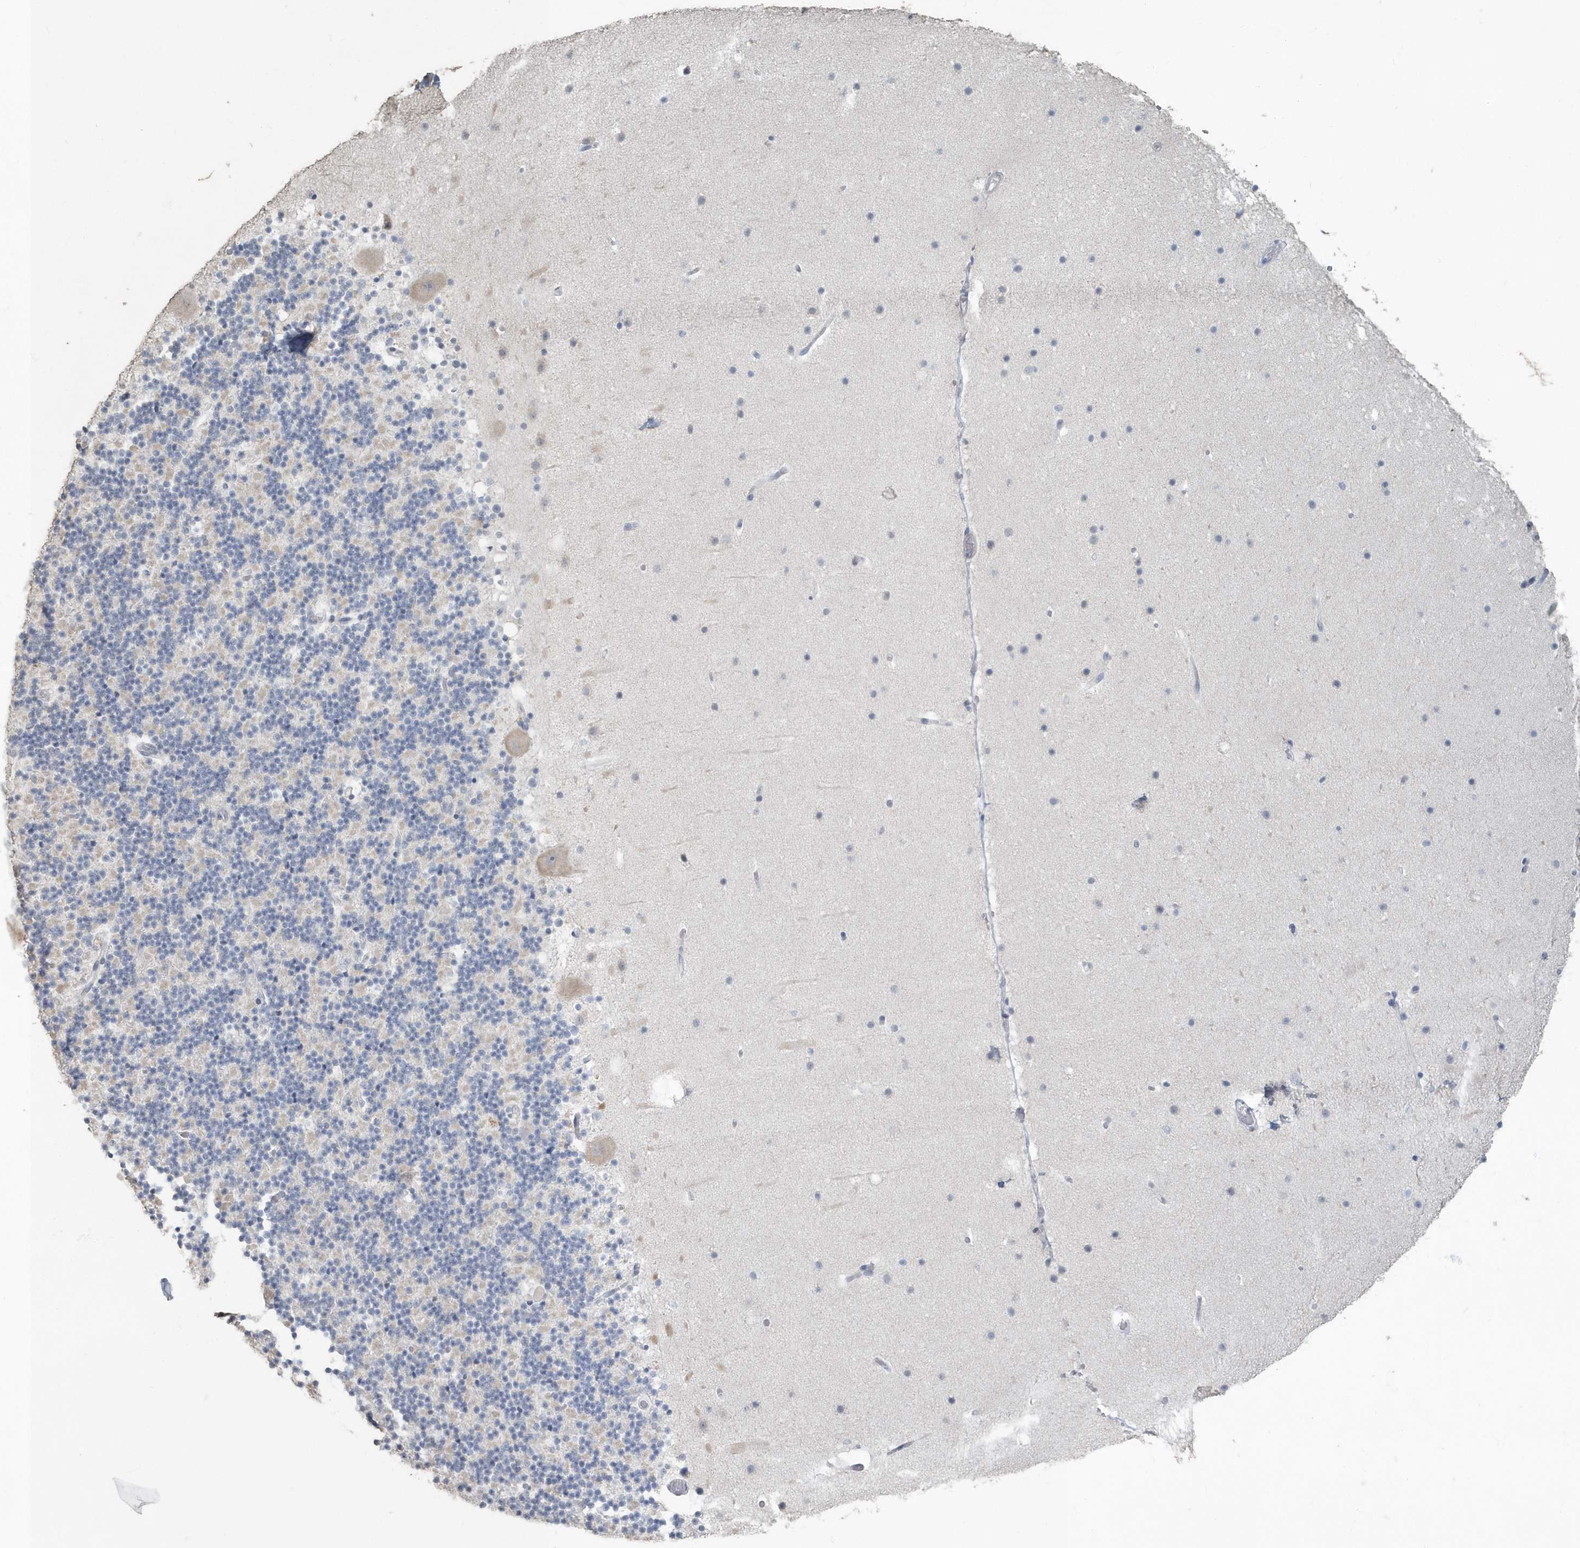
{"staining": {"intensity": "negative", "quantity": "none", "location": "none"}, "tissue": "cerebellum", "cell_type": "Cells in granular layer", "image_type": "normal", "snomed": [{"axis": "morphology", "description": "Normal tissue, NOS"}, {"axis": "topography", "description": "Cerebellum"}], "caption": "Cerebellum was stained to show a protein in brown. There is no significant staining in cells in granular layer. (Immunohistochemistry (ihc), brightfield microscopy, high magnification).", "gene": "MYOT", "patient": {"sex": "male", "age": 57}}